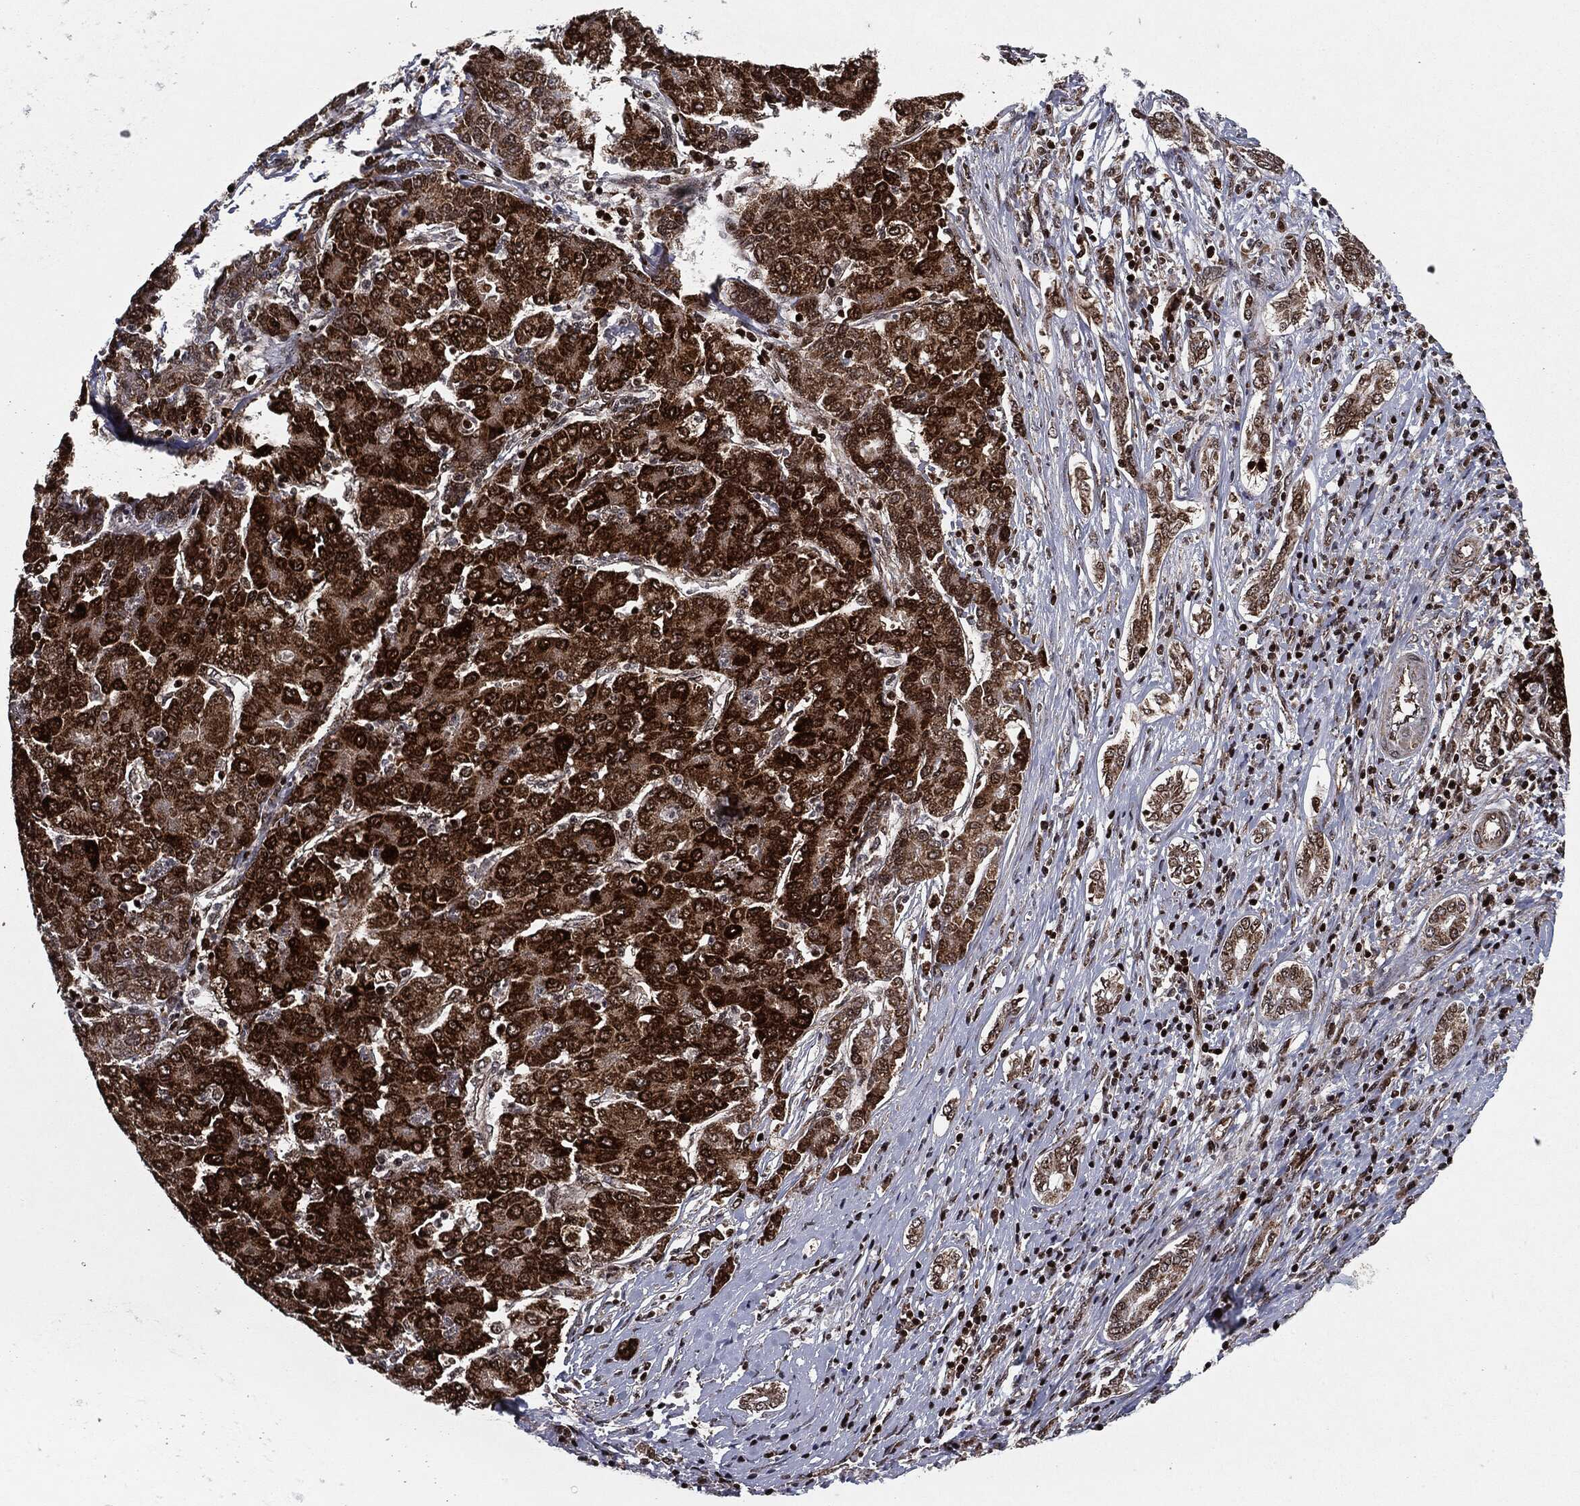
{"staining": {"intensity": "strong", "quantity": ">75%", "location": "cytoplasmic/membranous,nuclear"}, "tissue": "liver cancer", "cell_type": "Tumor cells", "image_type": "cancer", "snomed": [{"axis": "morphology", "description": "Carcinoma, Hepatocellular, NOS"}, {"axis": "topography", "description": "Liver"}], "caption": "DAB immunohistochemical staining of liver cancer displays strong cytoplasmic/membranous and nuclear protein staining in approximately >75% of tumor cells. The staining is performed using DAB (3,3'-diaminobenzidine) brown chromogen to label protein expression. The nuclei are counter-stained blue using hematoxylin.", "gene": "CHCHD2", "patient": {"sex": "male", "age": 65}}